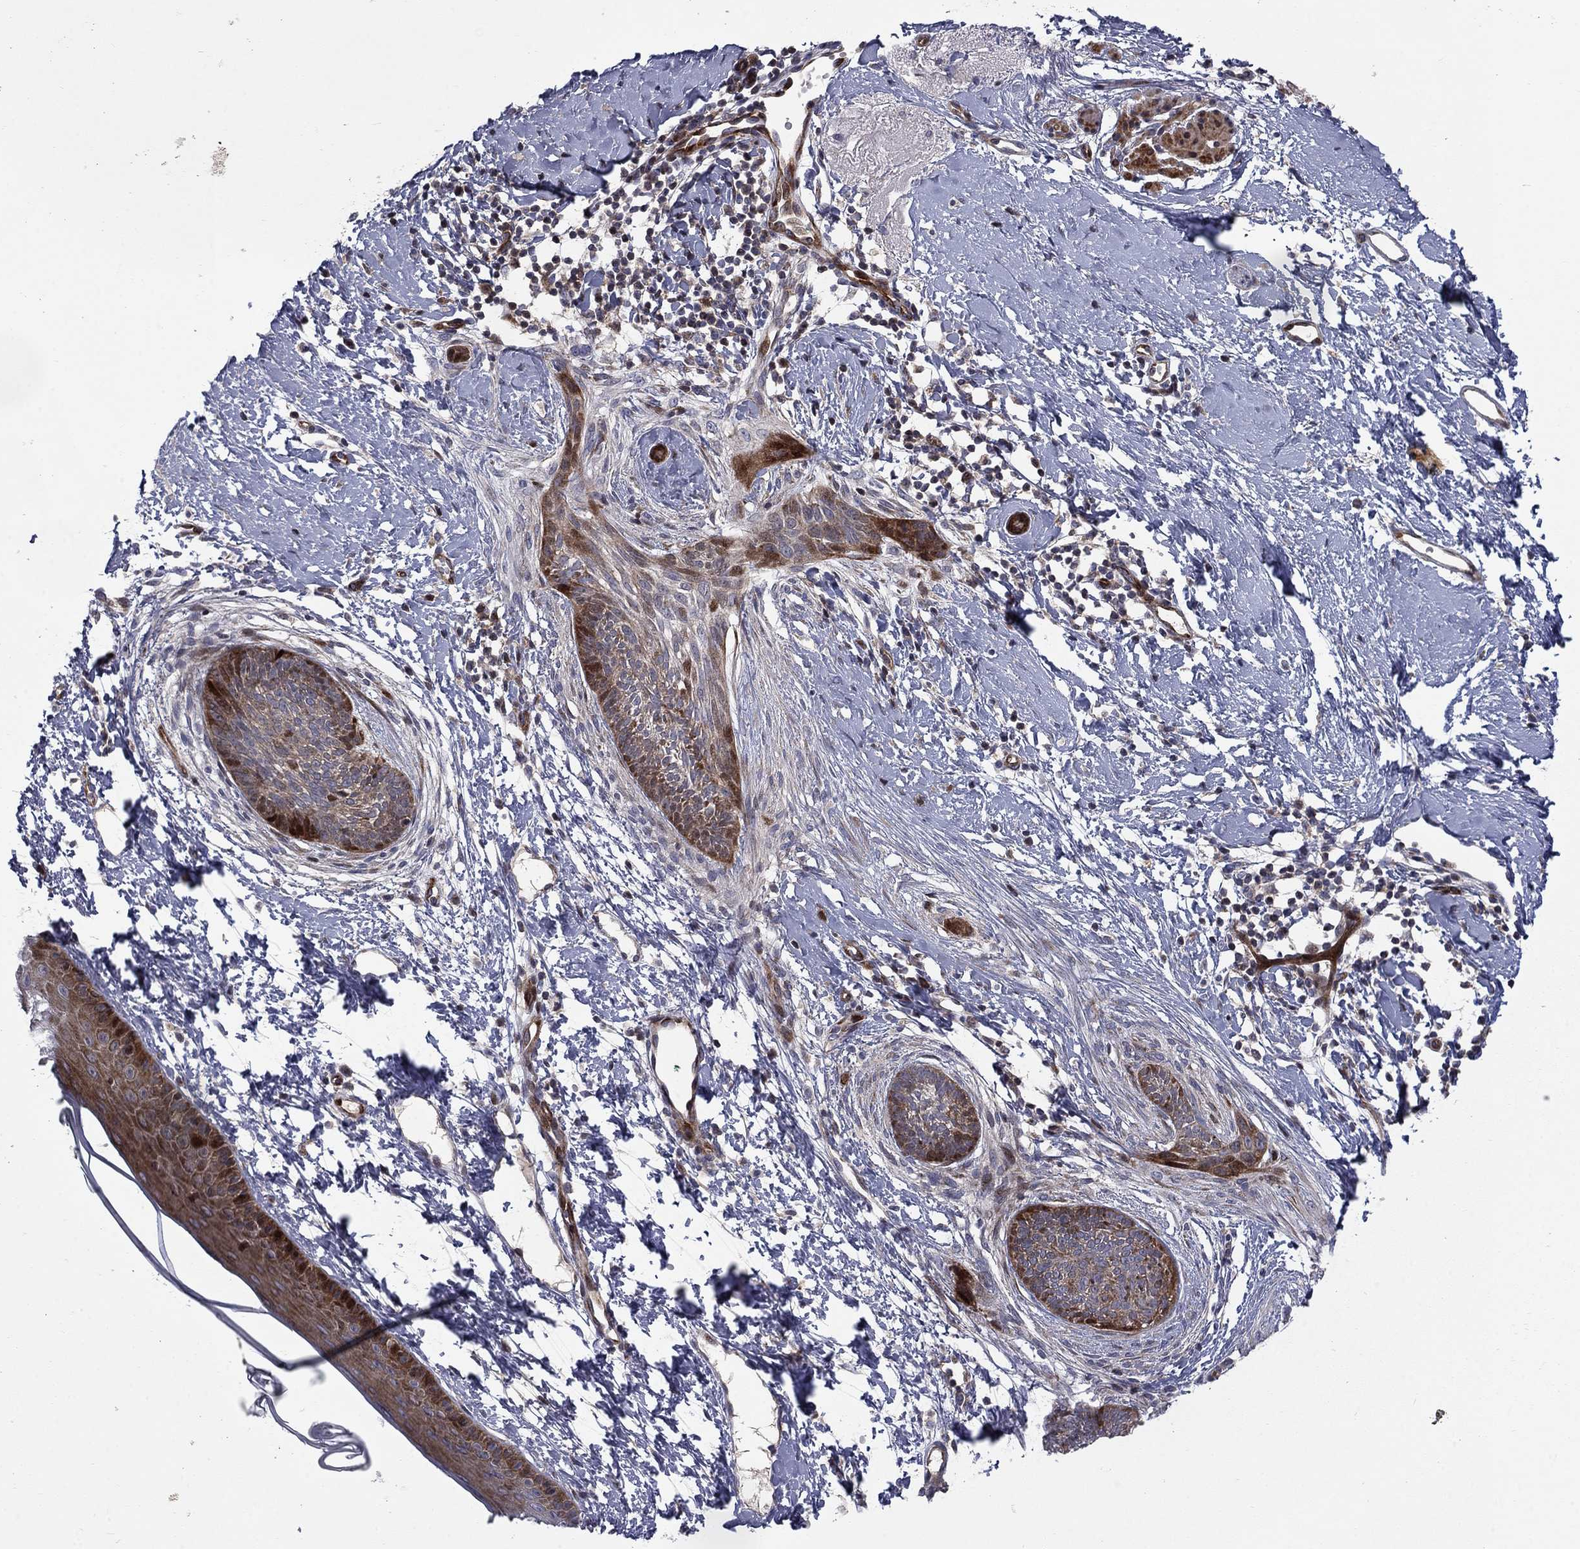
{"staining": {"intensity": "moderate", "quantity": ">75%", "location": "cytoplasmic/membranous"}, "tissue": "skin cancer", "cell_type": "Tumor cells", "image_type": "cancer", "snomed": [{"axis": "morphology", "description": "Basal cell carcinoma"}, {"axis": "topography", "description": "Skin"}], "caption": "A brown stain shows moderate cytoplasmic/membranous staining of a protein in human skin basal cell carcinoma tumor cells.", "gene": "MIOS", "patient": {"sex": "female", "age": 65}}